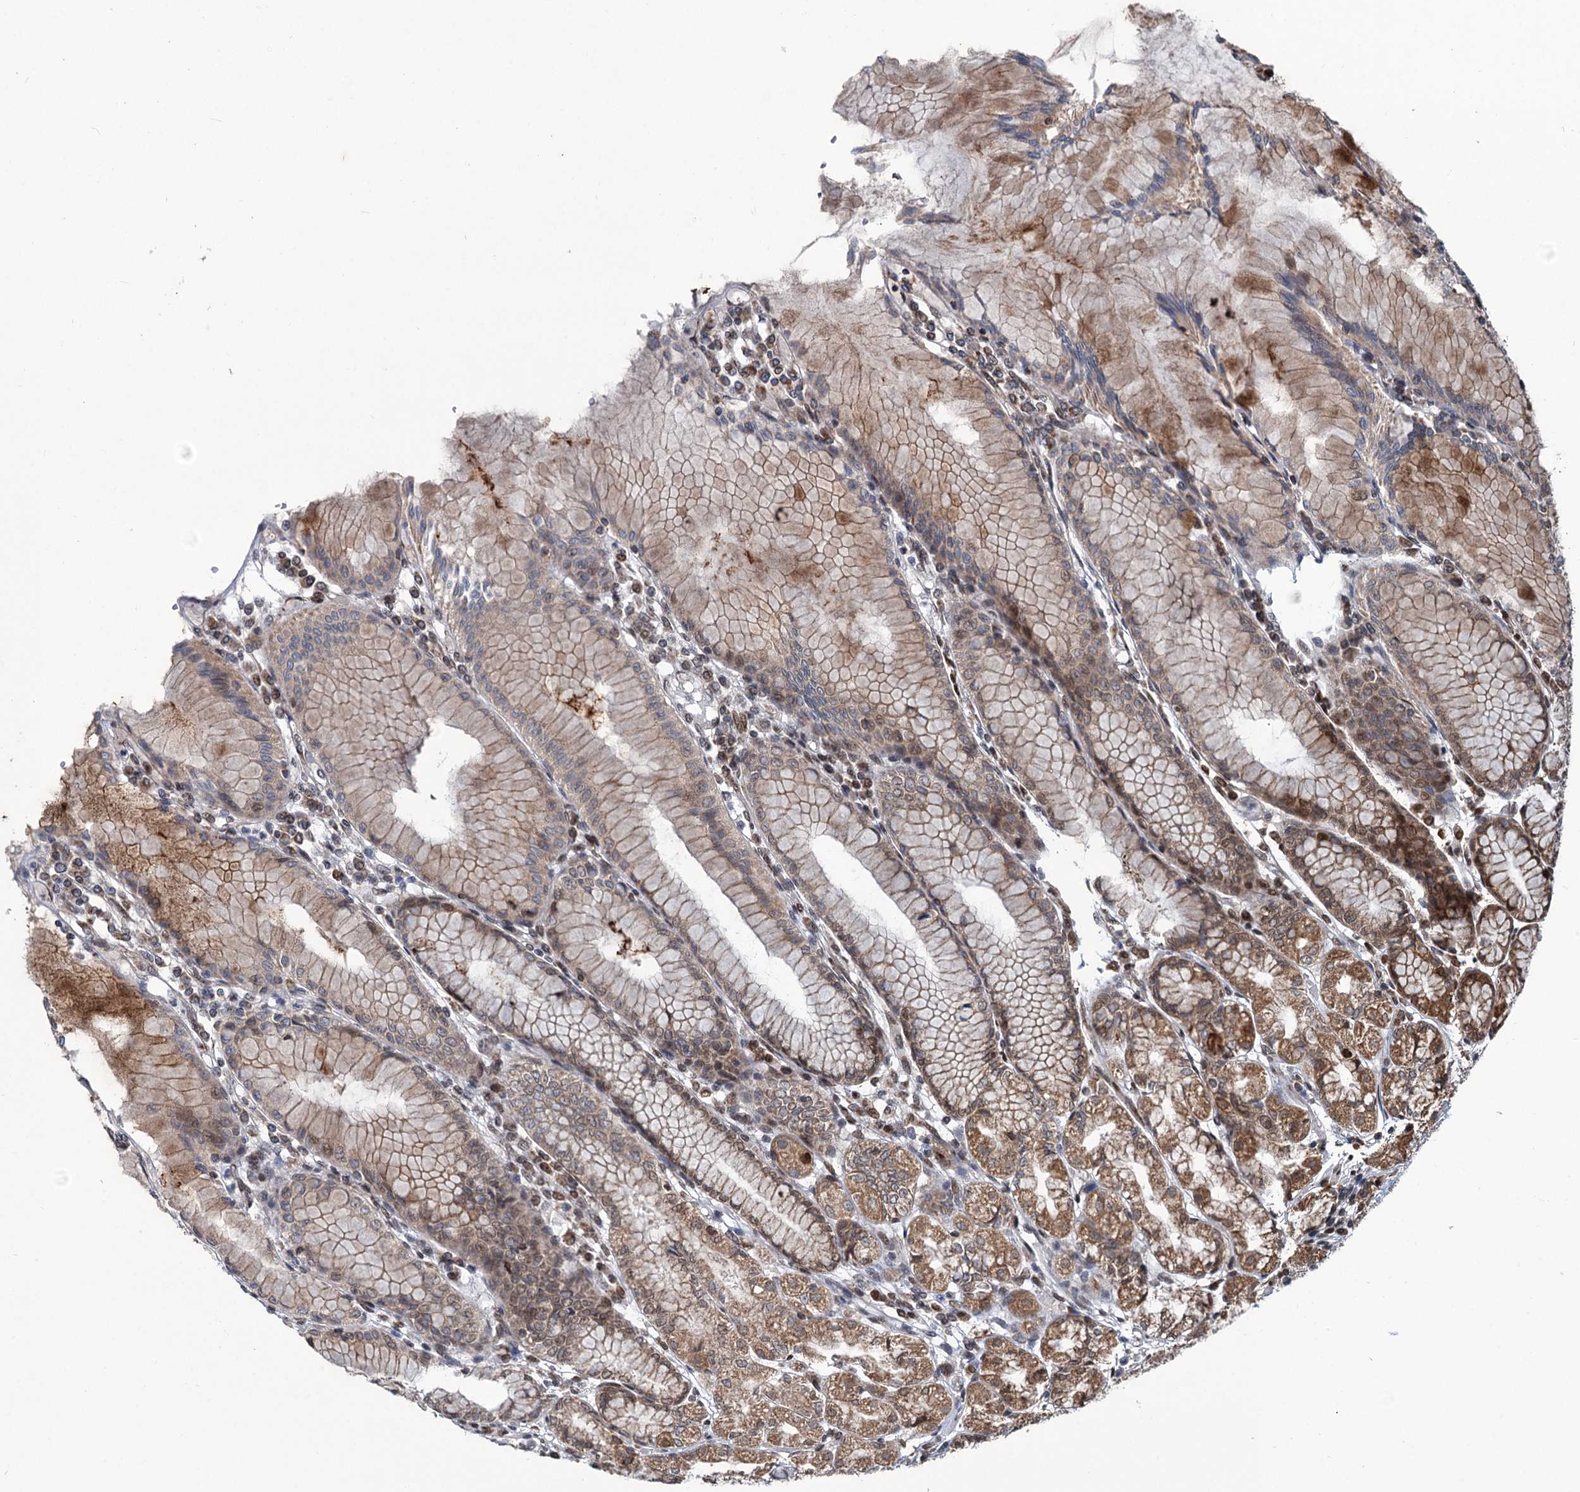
{"staining": {"intensity": "moderate", "quantity": ">75%", "location": "cytoplasmic/membranous,nuclear"}, "tissue": "stomach", "cell_type": "Glandular cells", "image_type": "normal", "snomed": [{"axis": "morphology", "description": "Normal tissue, NOS"}, {"axis": "topography", "description": "Stomach"}], "caption": "A high-resolution image shows immunohistochemistry (IHC) staining of benign stomach, which demonstrates moderate cytoplasmic/membranous,nuclear expression in approximately >75% of glandular cells.", "gene": "PHC3", "patient": {"sex": "female", "age": 57}}